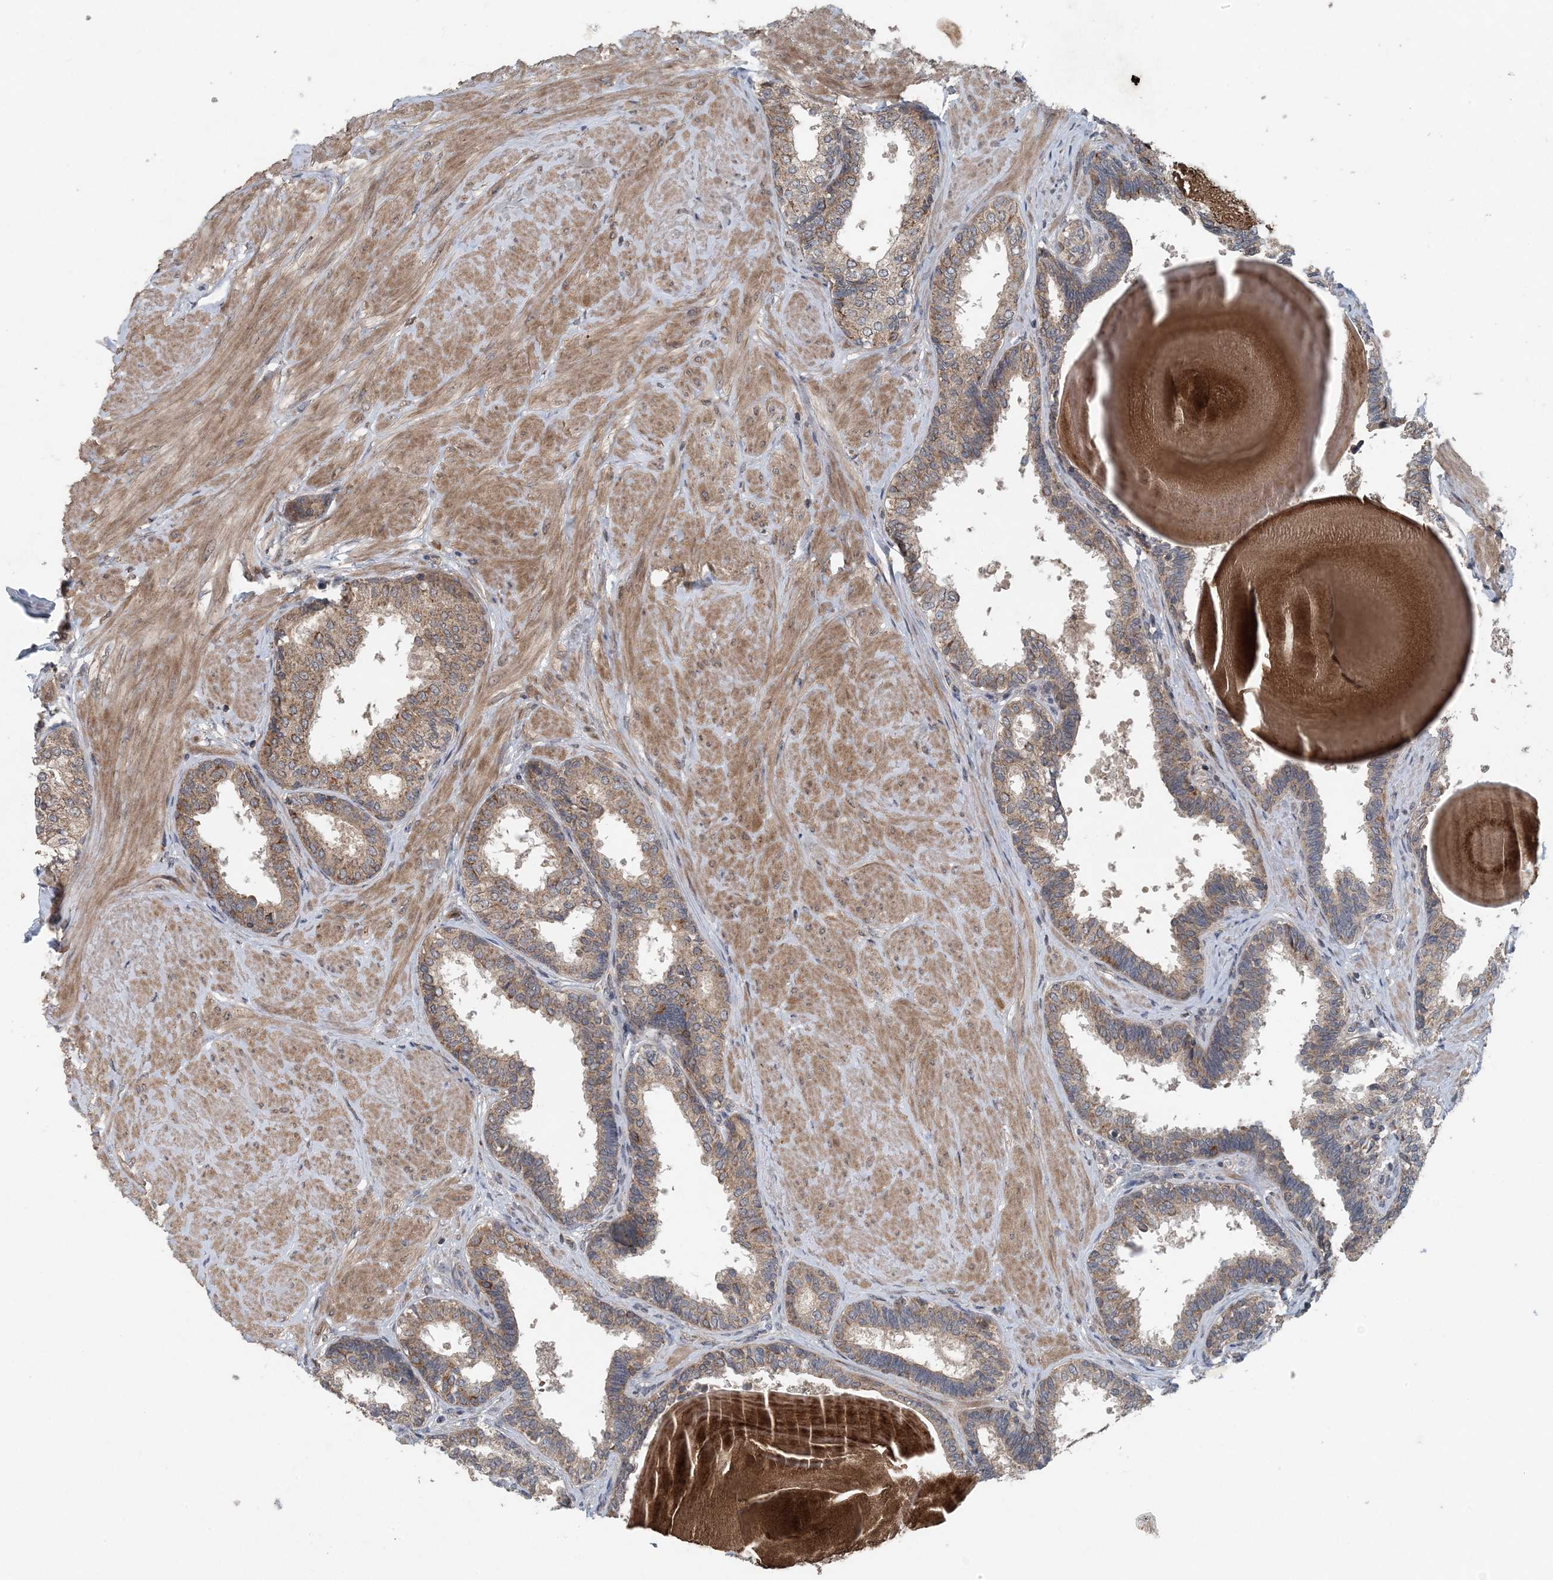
{"staining": {"intensity": "weak", "quantity": "25%-75%", "location": "cytoplasmic/membranous"}, "tissue": "prostate", "cell_type": "Glandular cells", "image_type": "normal", "snomed": [{"axis": "morphology", "description": "Normal tissue, NOS"}, {"axis": "topography", "description": "Prostate"}], "caption": "Approximately 25%-75% of glandular cells in normal human prostate exhibit weak cytoplasmic/membranous protein expression as visualized by brown immunohistochemical staining.", "gene": "MYO9B", "patient": {"sex": "male", "age": 48}}